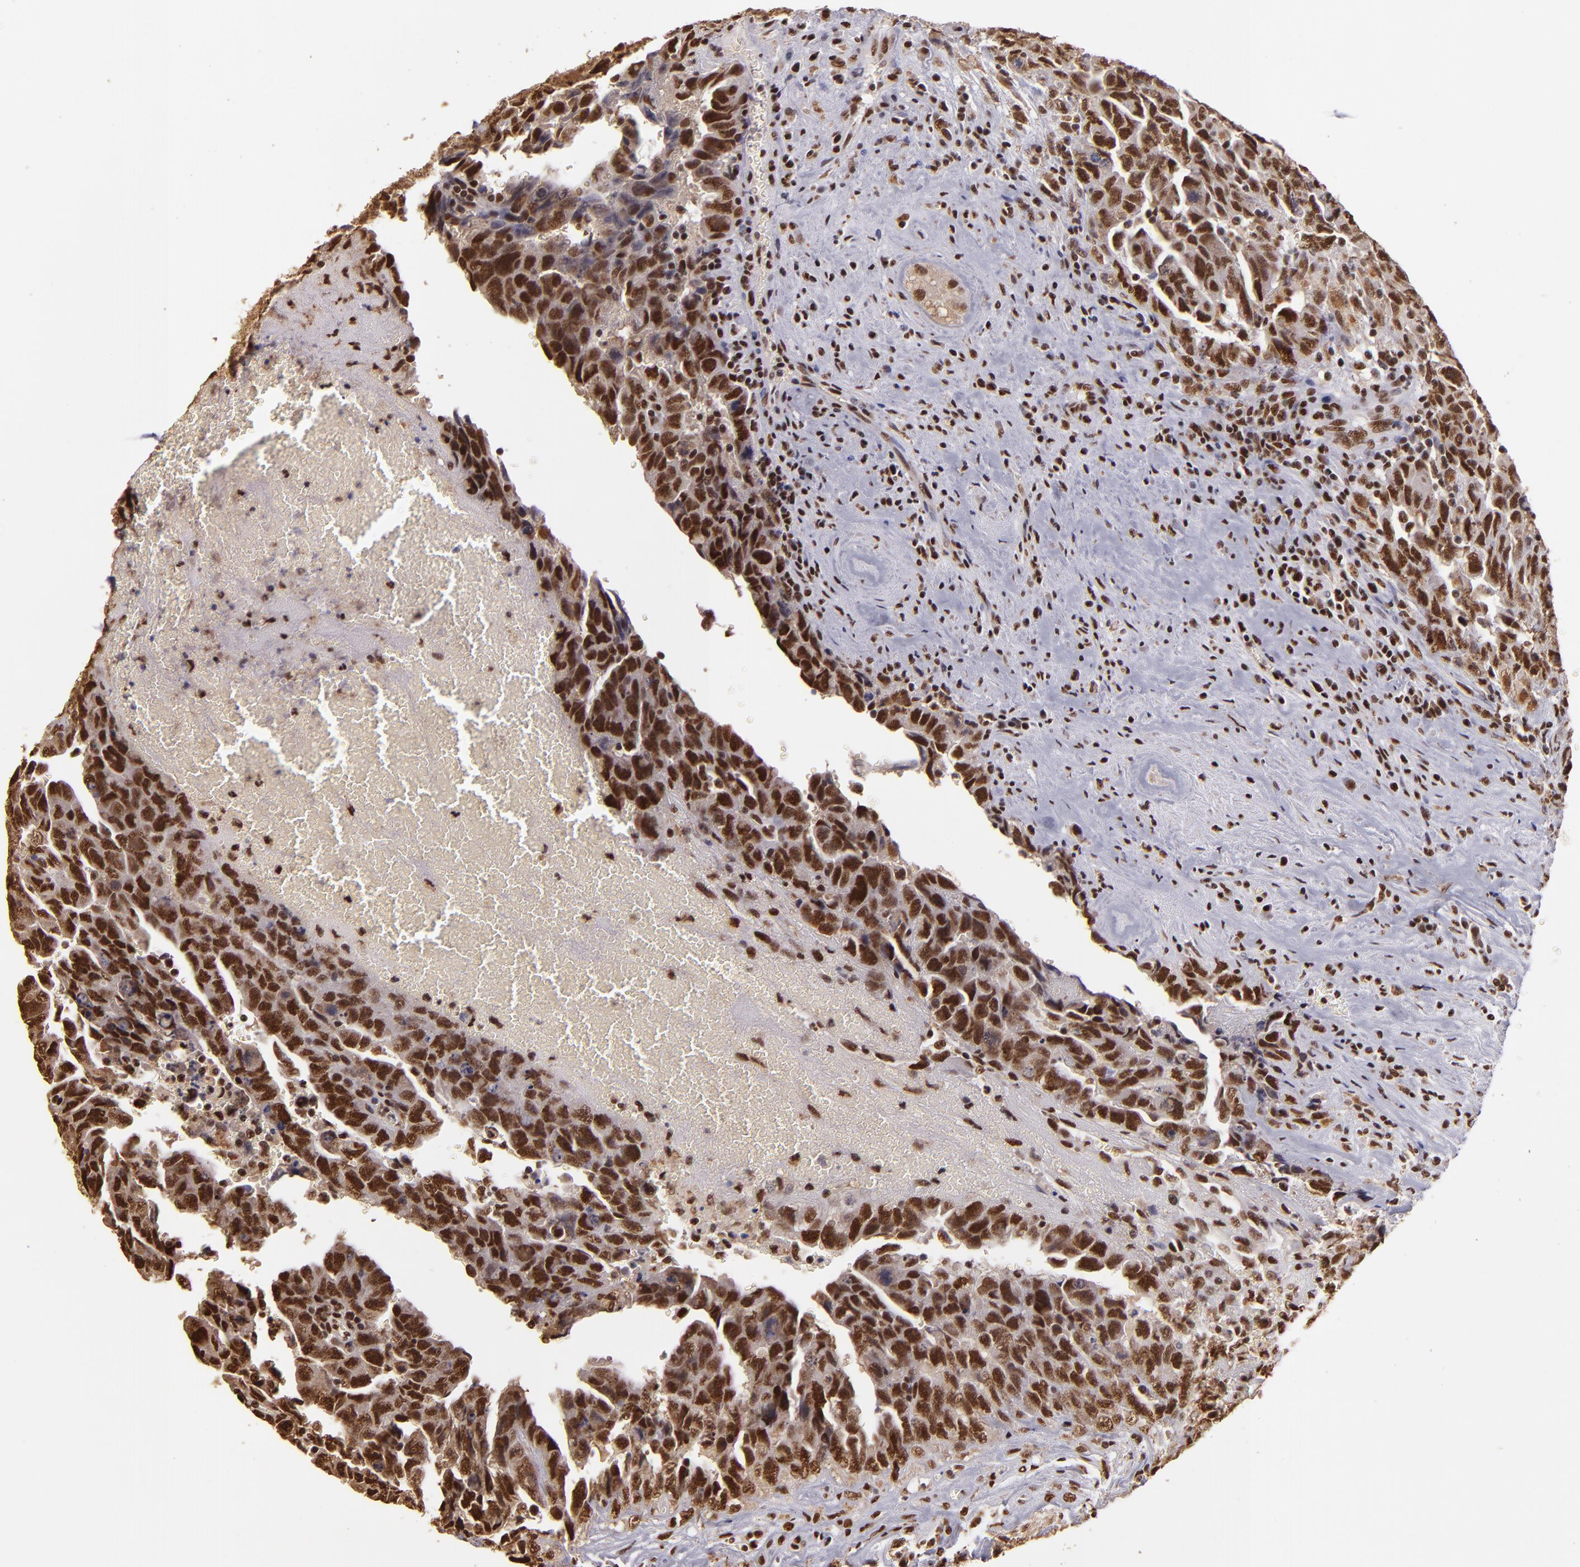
{"staining": {"intensity": "strong", "quantity": ">75%", "location": "cytoplasmic/membranous,nuclear"}, "tissue": "testis cancer", "cell_type": "Tumor cells", "image_type": "cancer", "snomed": [{"axis": "morphology", "description": "Carcinoma, Embryonal, NOS"}, {"axis": "topography", "description": "Testis"}], "caption": "Protein positivity by immunohistochemistry (IHC) exhibits strong cytoplasmic/membranous and nuclear expression in about >75% of tumor cells in embryonal carcinoma (testis). (DAB (3,3'-diaminobenzidine) IHC, brown staining for protein, blue staining for nuclei).", "gene": "SP1", "patient": {"sex": "male", "age": 28}}